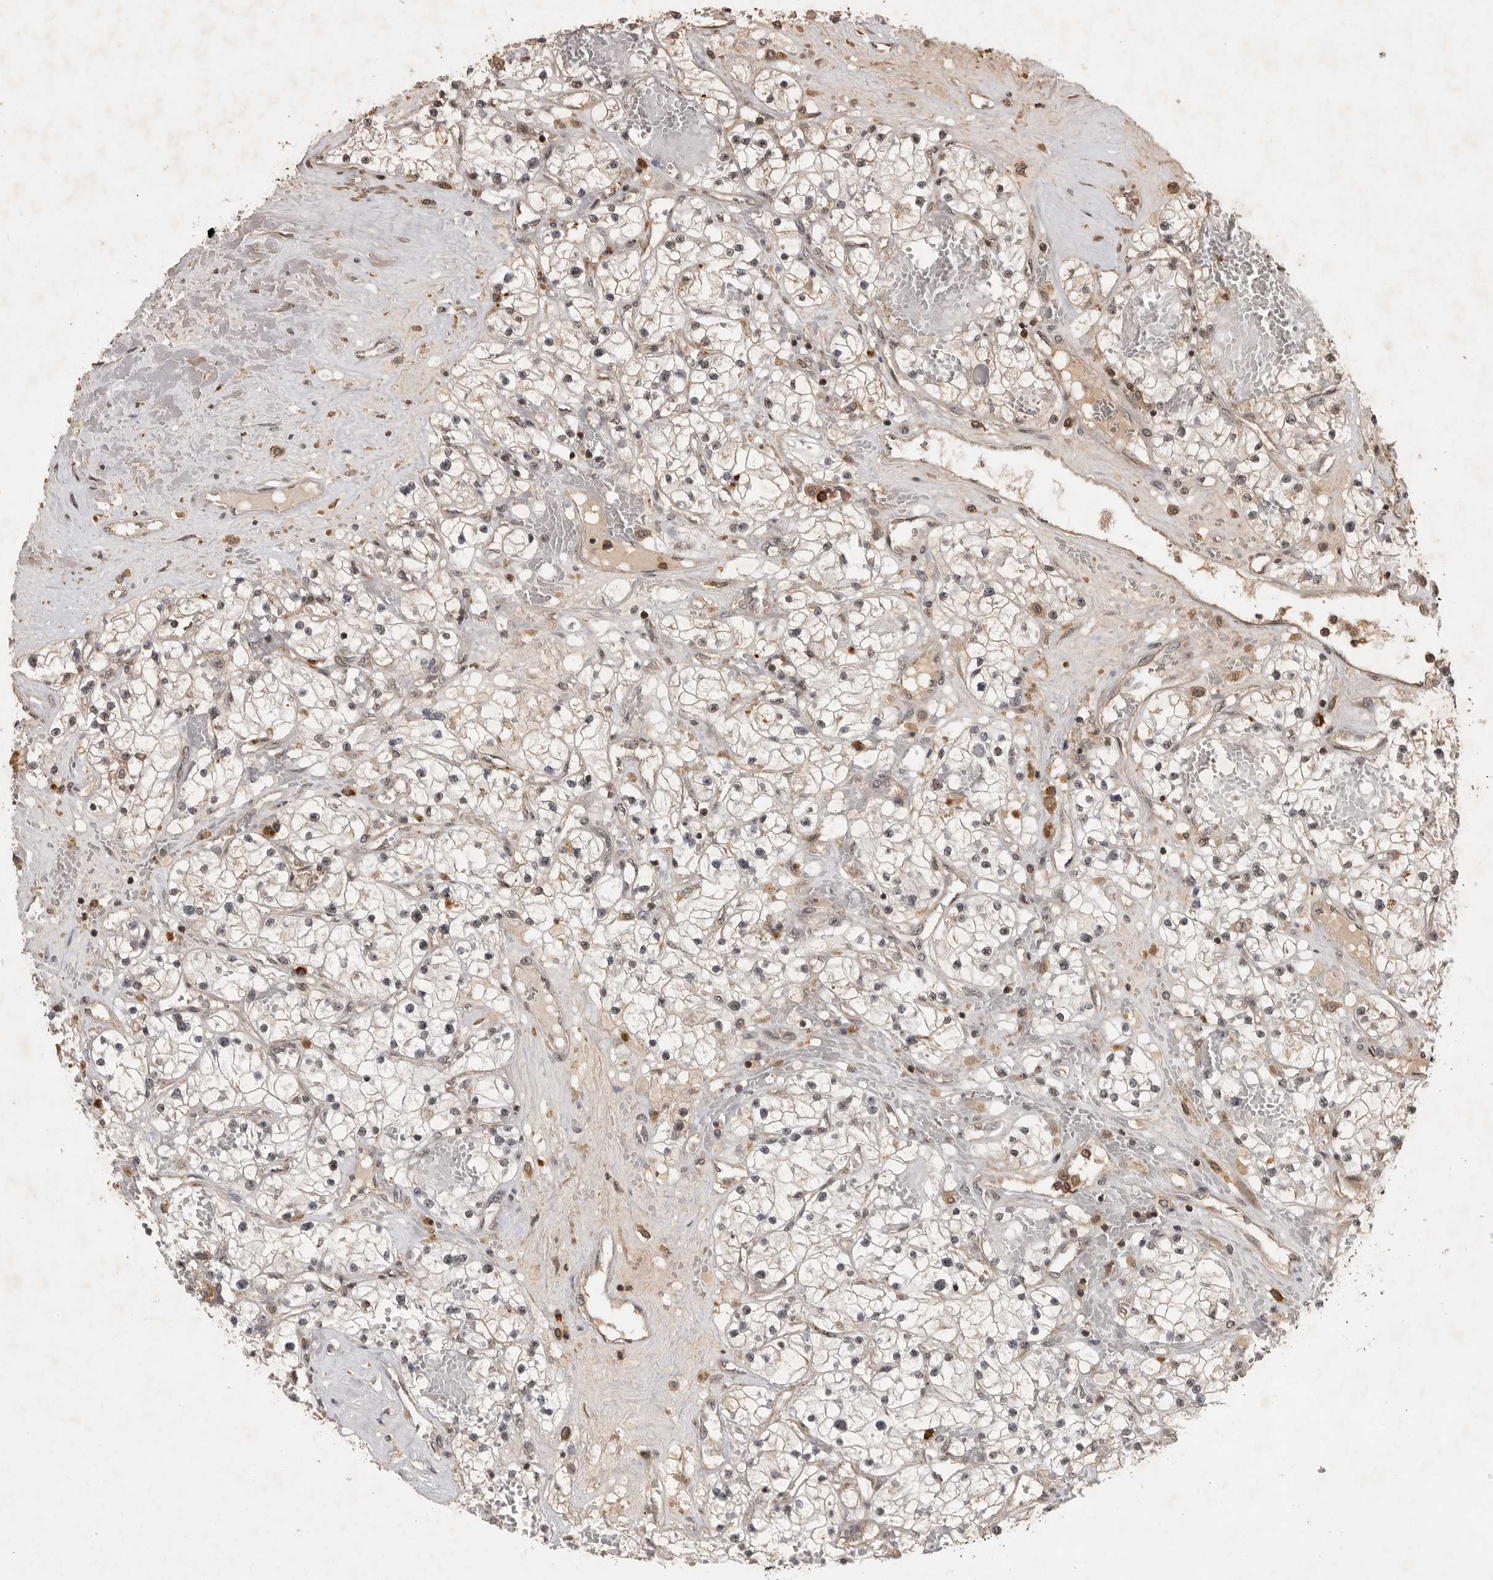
{"staining": {"intensity": "weak", "quantity": "<25%", "location": "nuclear"}, "tissue": "renal cancer", "cell_type": "Tumor cells", "image_type": "cancer", "snomed": [{"axis": "morphology", "description": "Normal tissue, NOS"}, {"axis": "morphology", "description": "Adenocarcinoma, NOS"}, {"axis": "topography", "description": "Kidney"}], "caption": "Renal adenocarcinoma was stained to show a protein in brown. There is no significant positivity in tumor cells.", "gene": "CBLL1", "patient": {"sex": "male", "age": 68}}